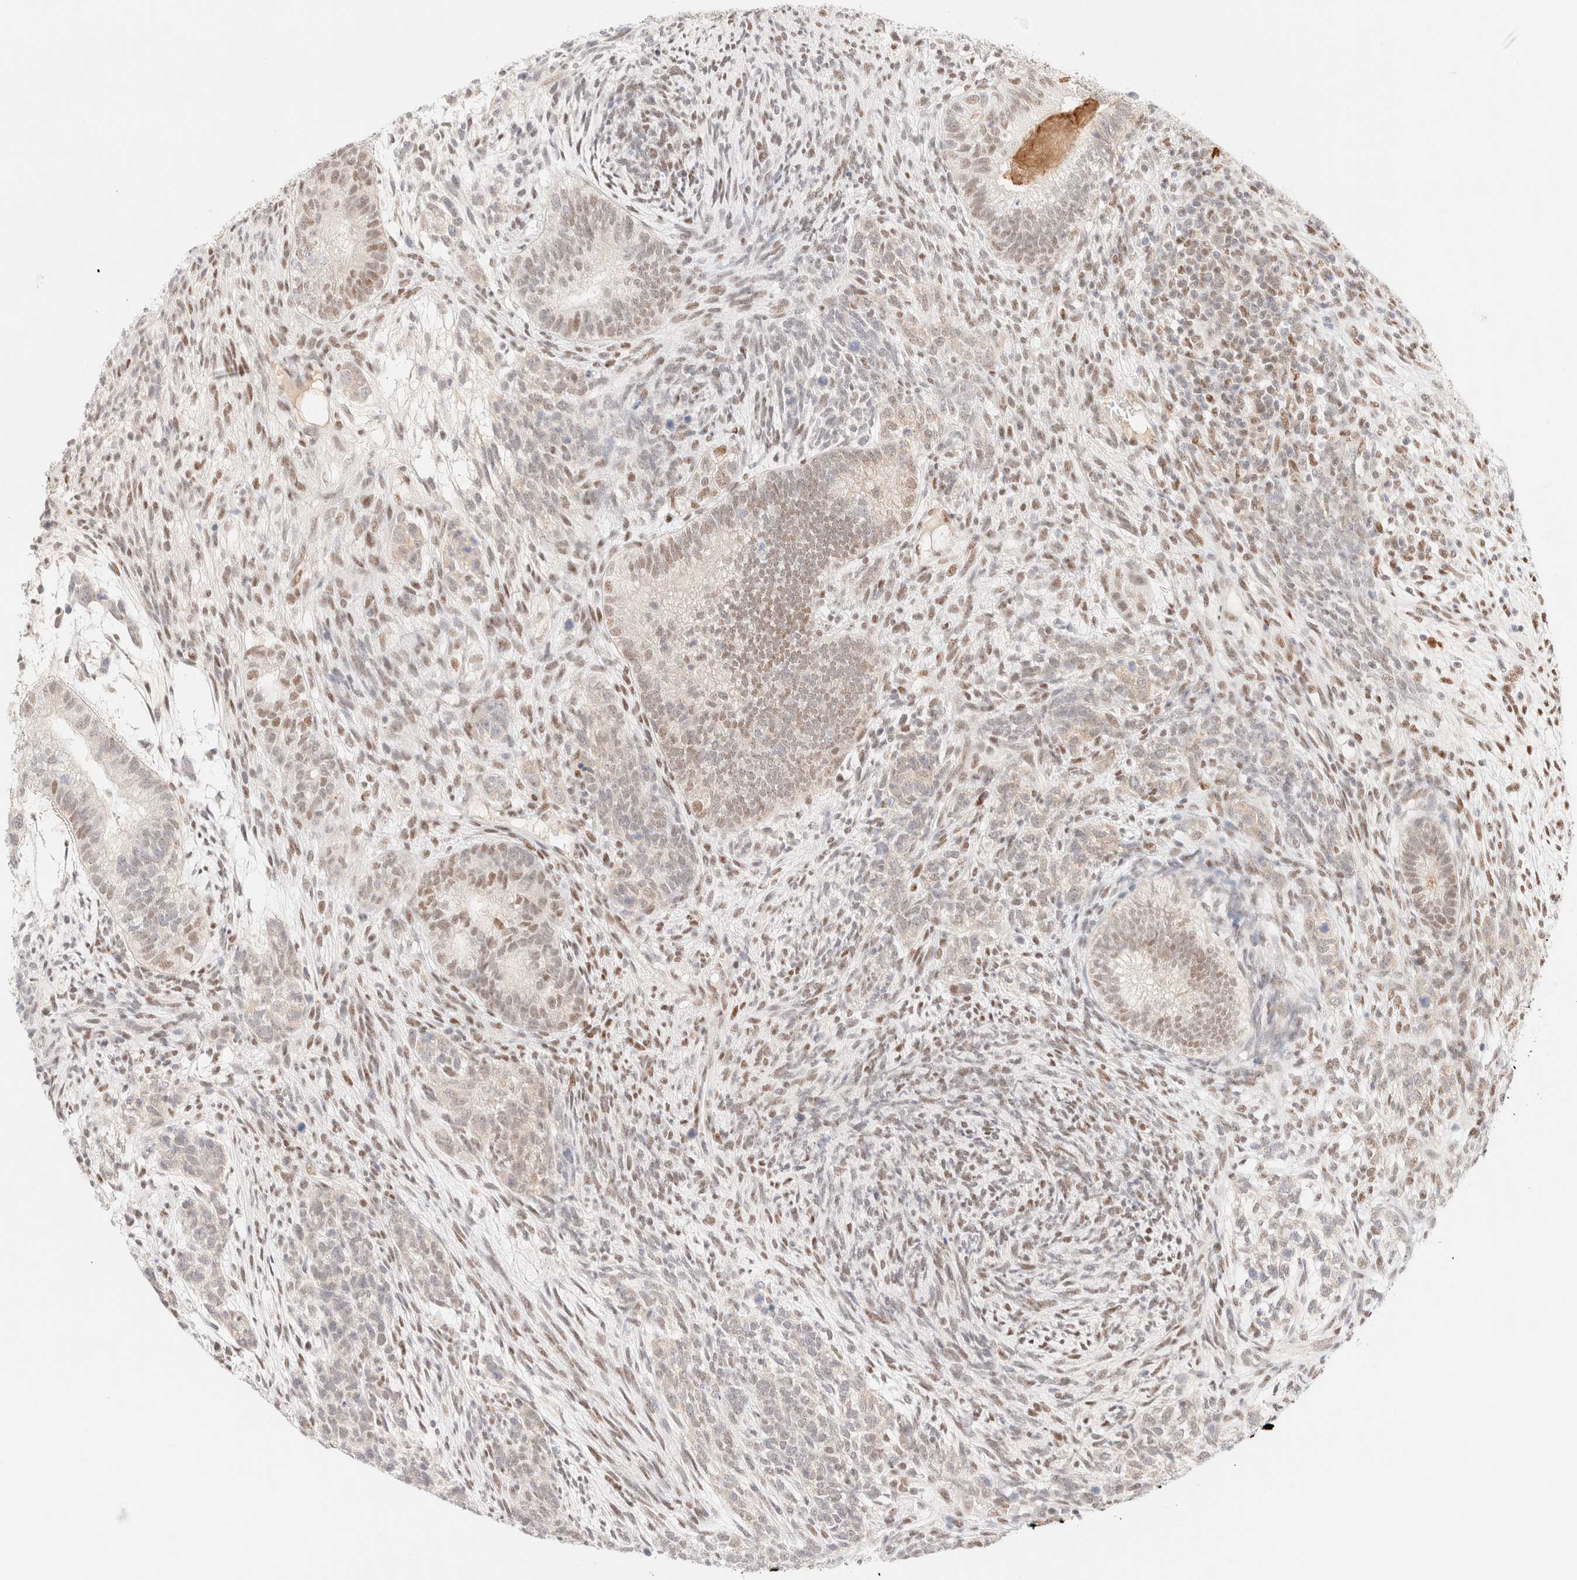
{"staining": {"intensity": "moderate", "quantity": "25%-75%", "location": "nuclear"}, "tissue": "testis cancer", "cell_type": "Tumor cells", "image_type": "cancer", "snomed": [{"axis": "morphology", "description": "Seminoma, NOS"}, {"axis": "morphology", "description": "Carcinoma, Embryonal, NOS"}, {"axis": "topography", "description": "Testis"}], "caption": "Human seminoma (testis) stained for a protein (brown) displays moderate nuclear positive expression in about 25%-75% of tumor cells.", "gene": "CIC", "patient": {"sex": "male", "age": 28}}